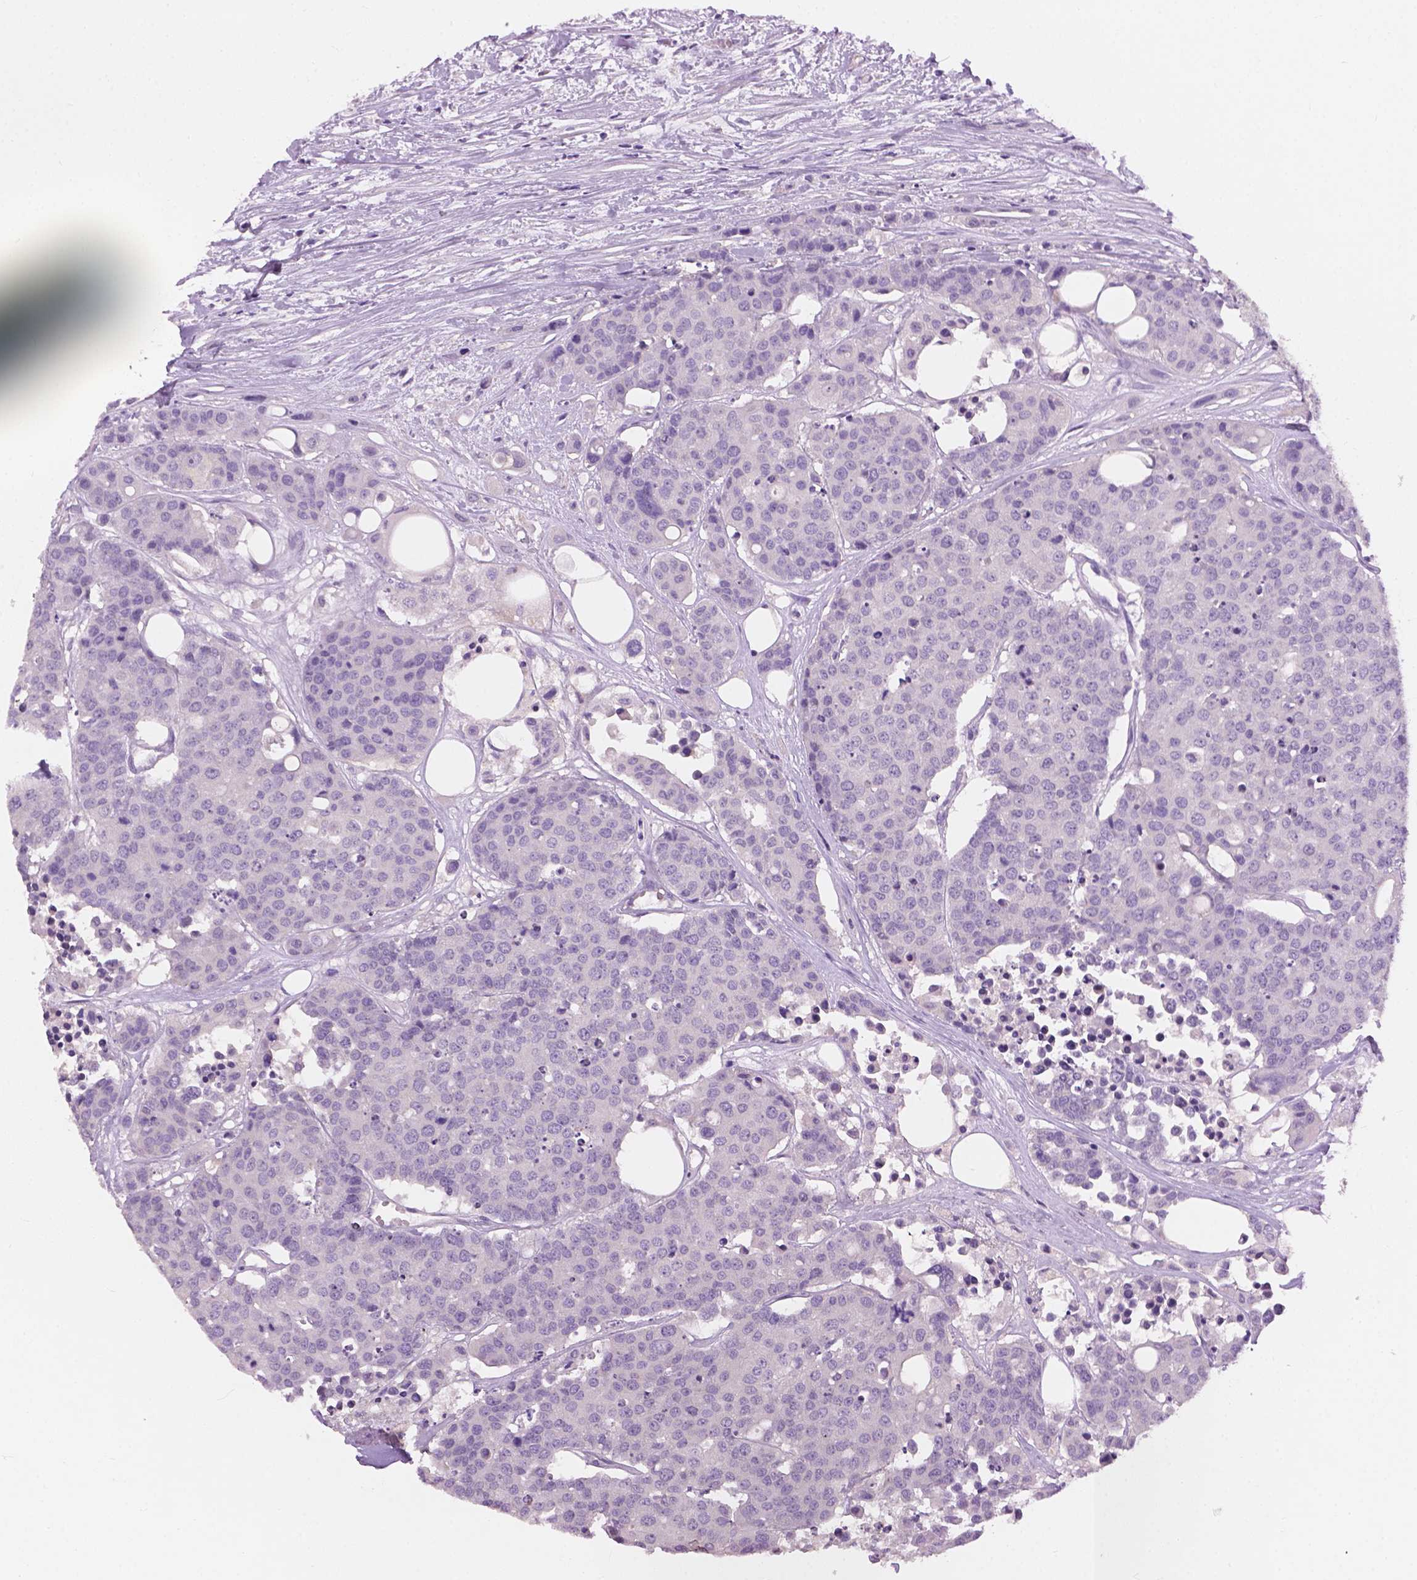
{"staining": {"intensity": "negative", "quantity": "none", "location": "none"}, "tissue": "carcinoid", "cell_type": "Tumor cells", "image_type": "cancer", "snomed": [{"axis": "morphology", "description": "Carcinoid, malignant, NOS"}, {"axis": "topography", "description": "Colon"}], "caption": "The immunohistochemistry histopathology image has no significant positivity in tumor cells of carcinoid (malignant) tissue. (DAB (3,3'-diaminobenzidine) immunohistochemistry, high magnification).", "gene": "KRT17", "patient": {"sex": "male", "age": 81}}